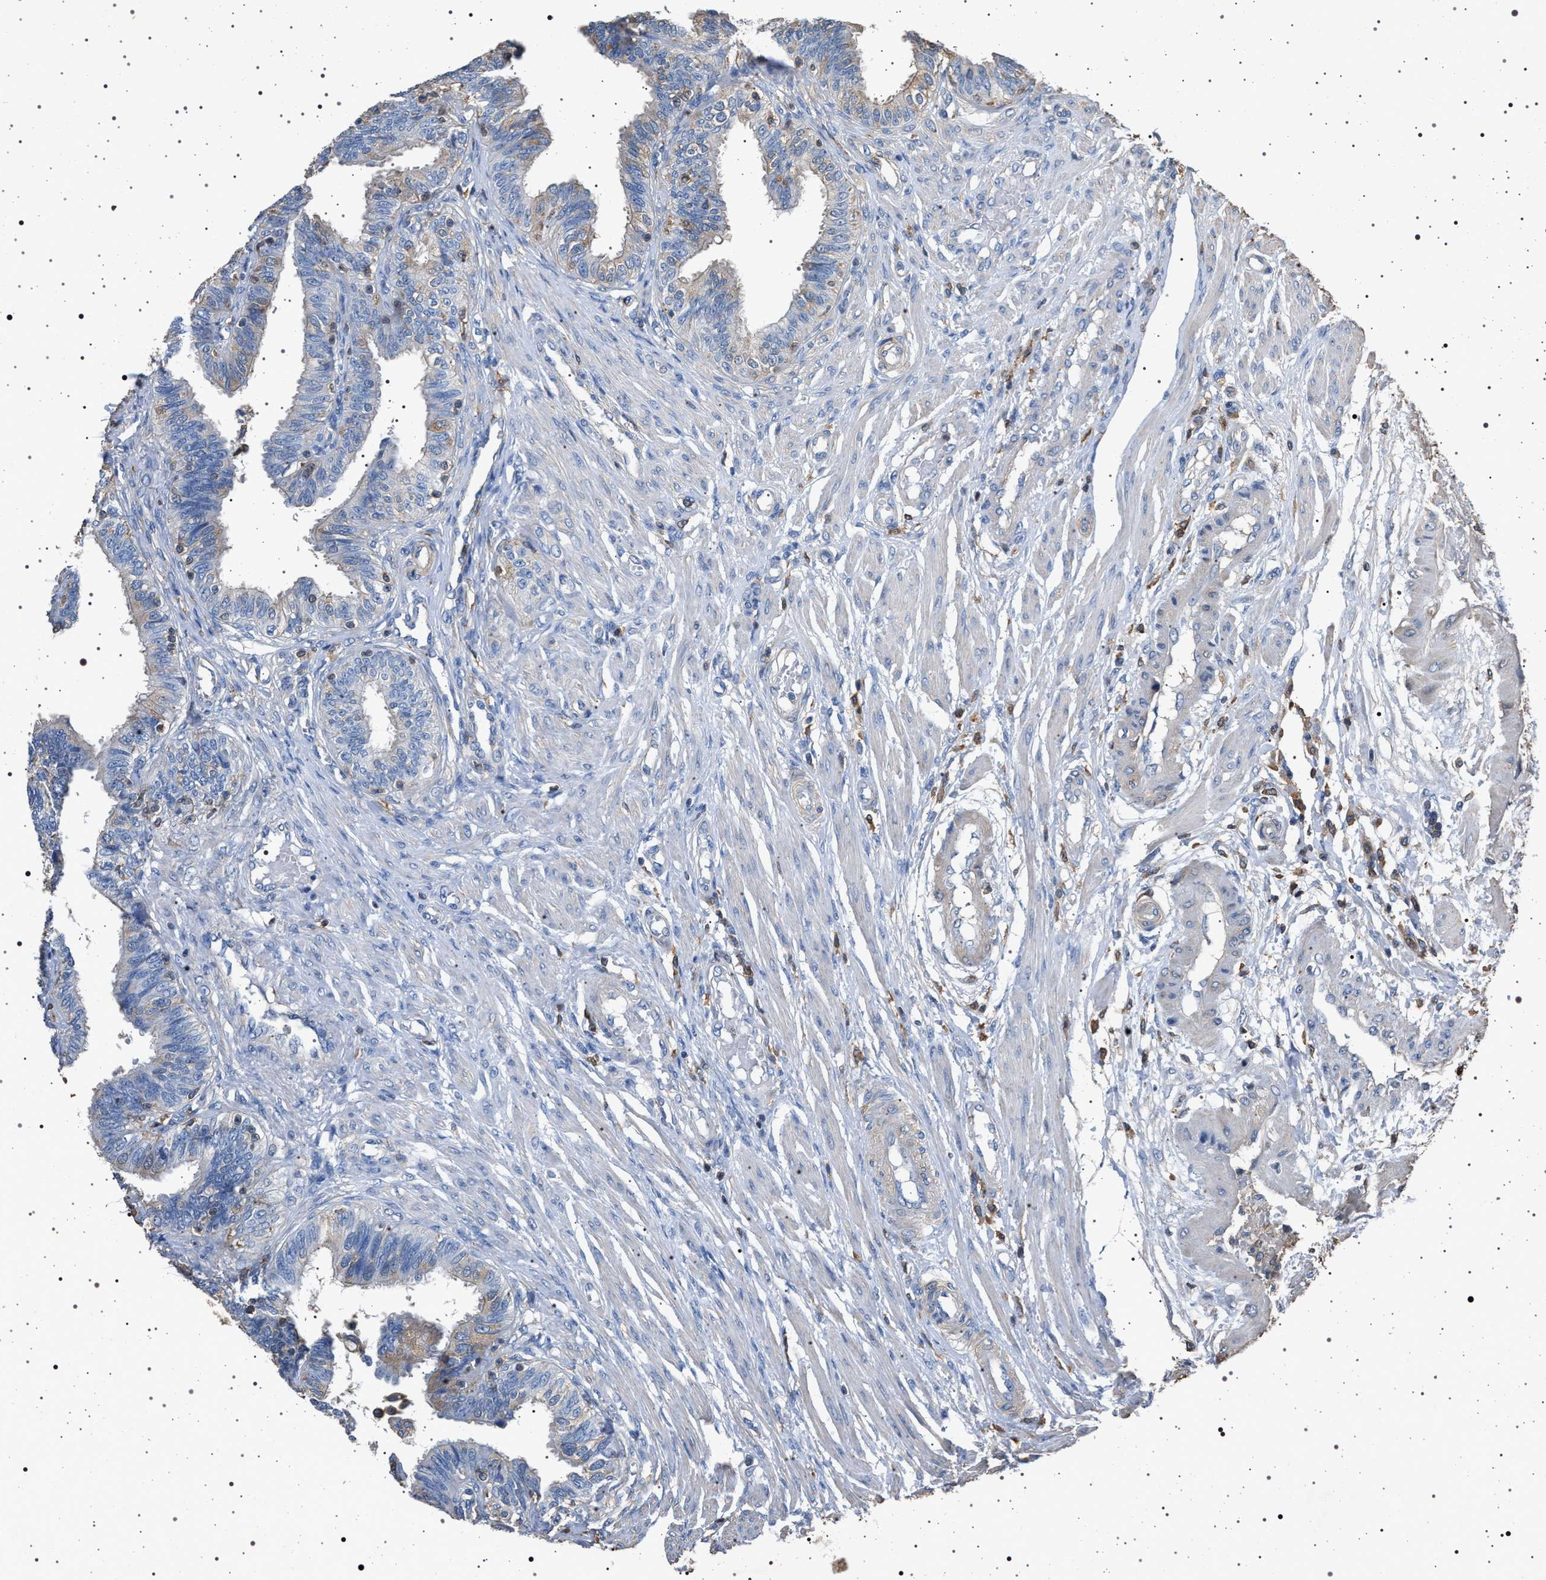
{"staining": {"intensity": "weak", "quantity": "25%-75%", "location": "cytoplasmic/membranous"}, "tissue": "fallopian tube", "cell_type": "Glandular cells", "image_type": "normal", "snomed": [{"axis": "morphology", "description": "Normal tissue, NOS"}, {"axis": "topography", "description": "Fallopian tube"}, {"axis": "topography", "description": "Placenta"}], "caption": "Immunohistochemical staining of benign fallopian tube displays 25%-75% levels of weak cytoplasmic/membranous protein expression in approximately 25%-75% of glandular cells. The staining was performed using DAB (3,3'-diaminobenzidine), with brown indicating positive protein expression. Nuclei are stained blue with hematoxylin.", "gene": "SMAP2", "patient": {"sex": "female", "age": 34}}